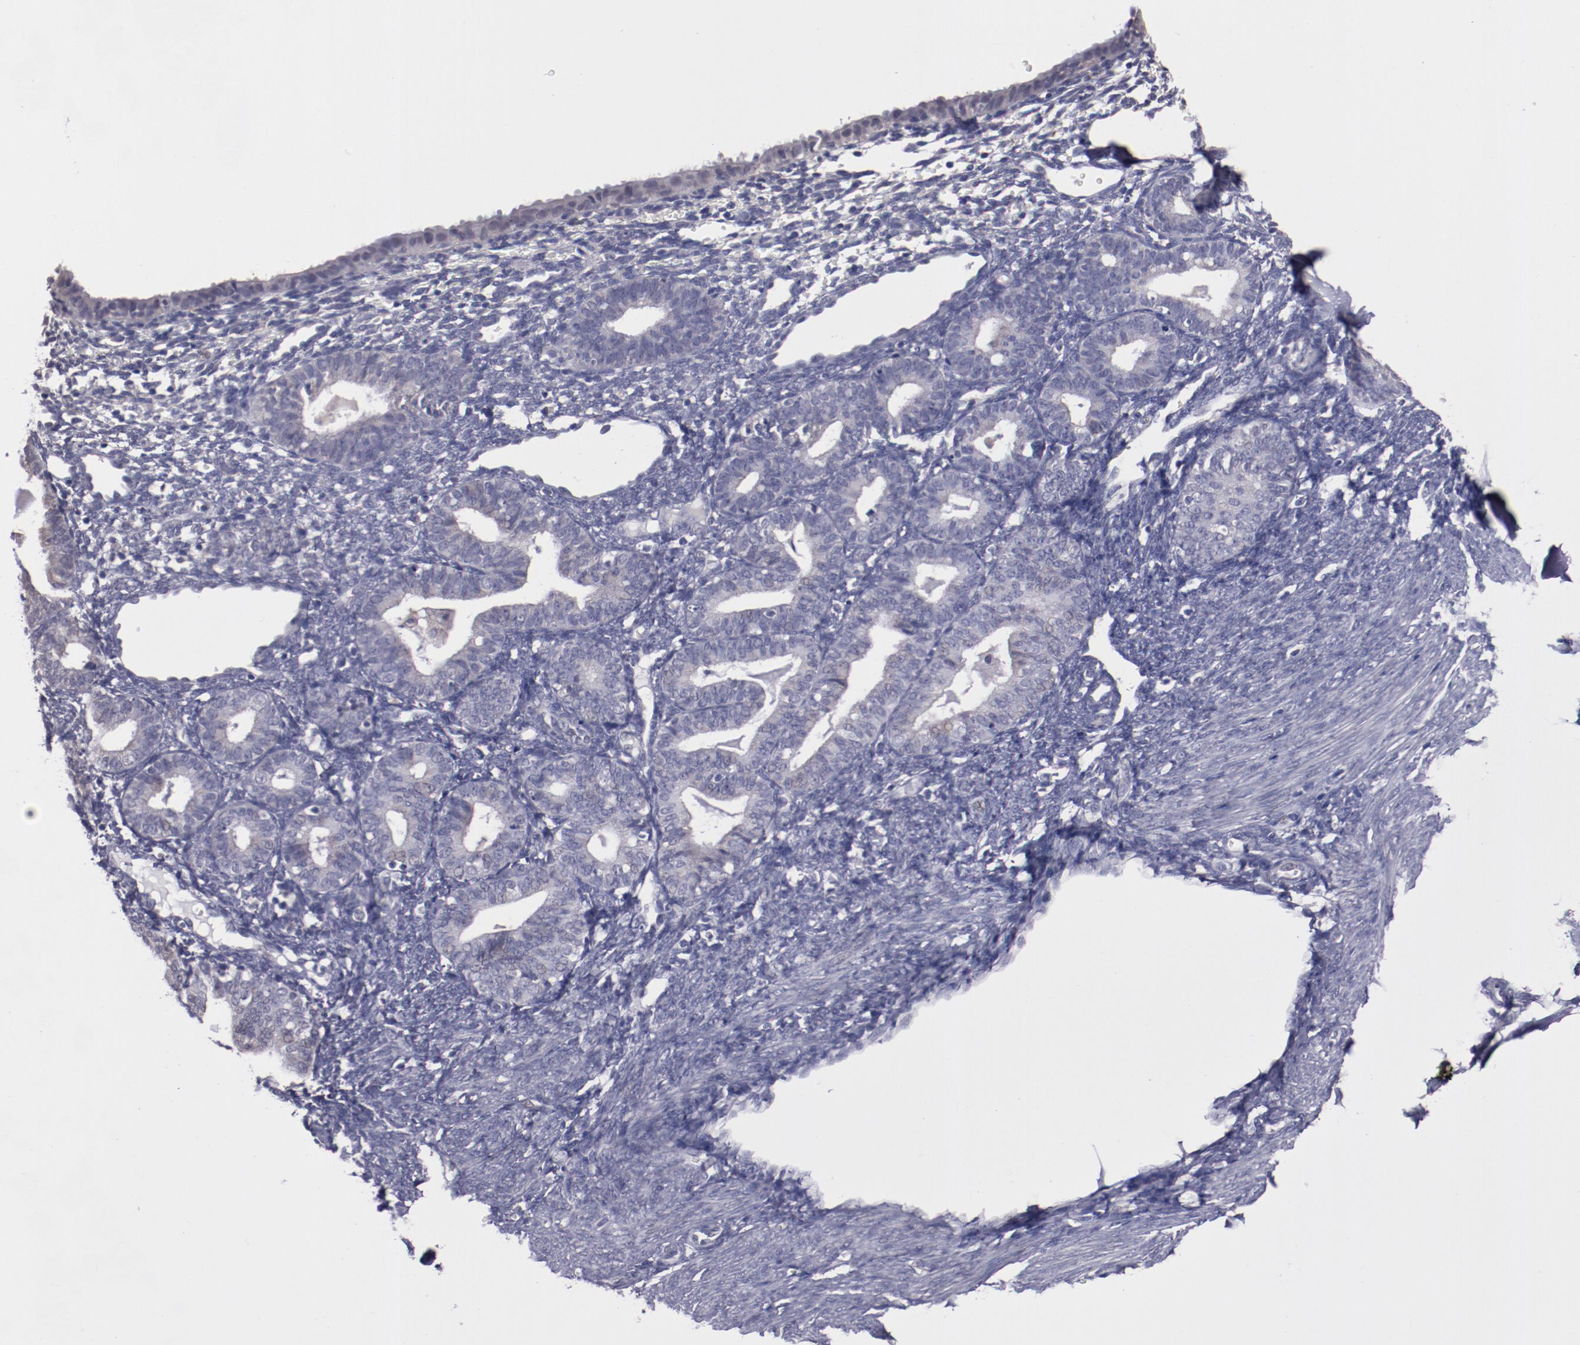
{"staining": {"intensity": "negative", "quantity": "none", "location": "none"}, "tissue": "endometrium", "cell_type": "Cells in endometrial stroma", "image_type": "normal", "snomed": [{"axis": "morphology", "description": "Normal tissue, NOS"}, {"axis": "topography", "description": "Endometrium"}], "caption": "Immunohistochemical staining of benign human endometrium exhibits no significant positivity in cells in endometrial stroma. (Brightfield microscopy of DAB IHC at high magnification).", "gene": "NRXN3", "patient": {"sex": "female", "age": 61}}